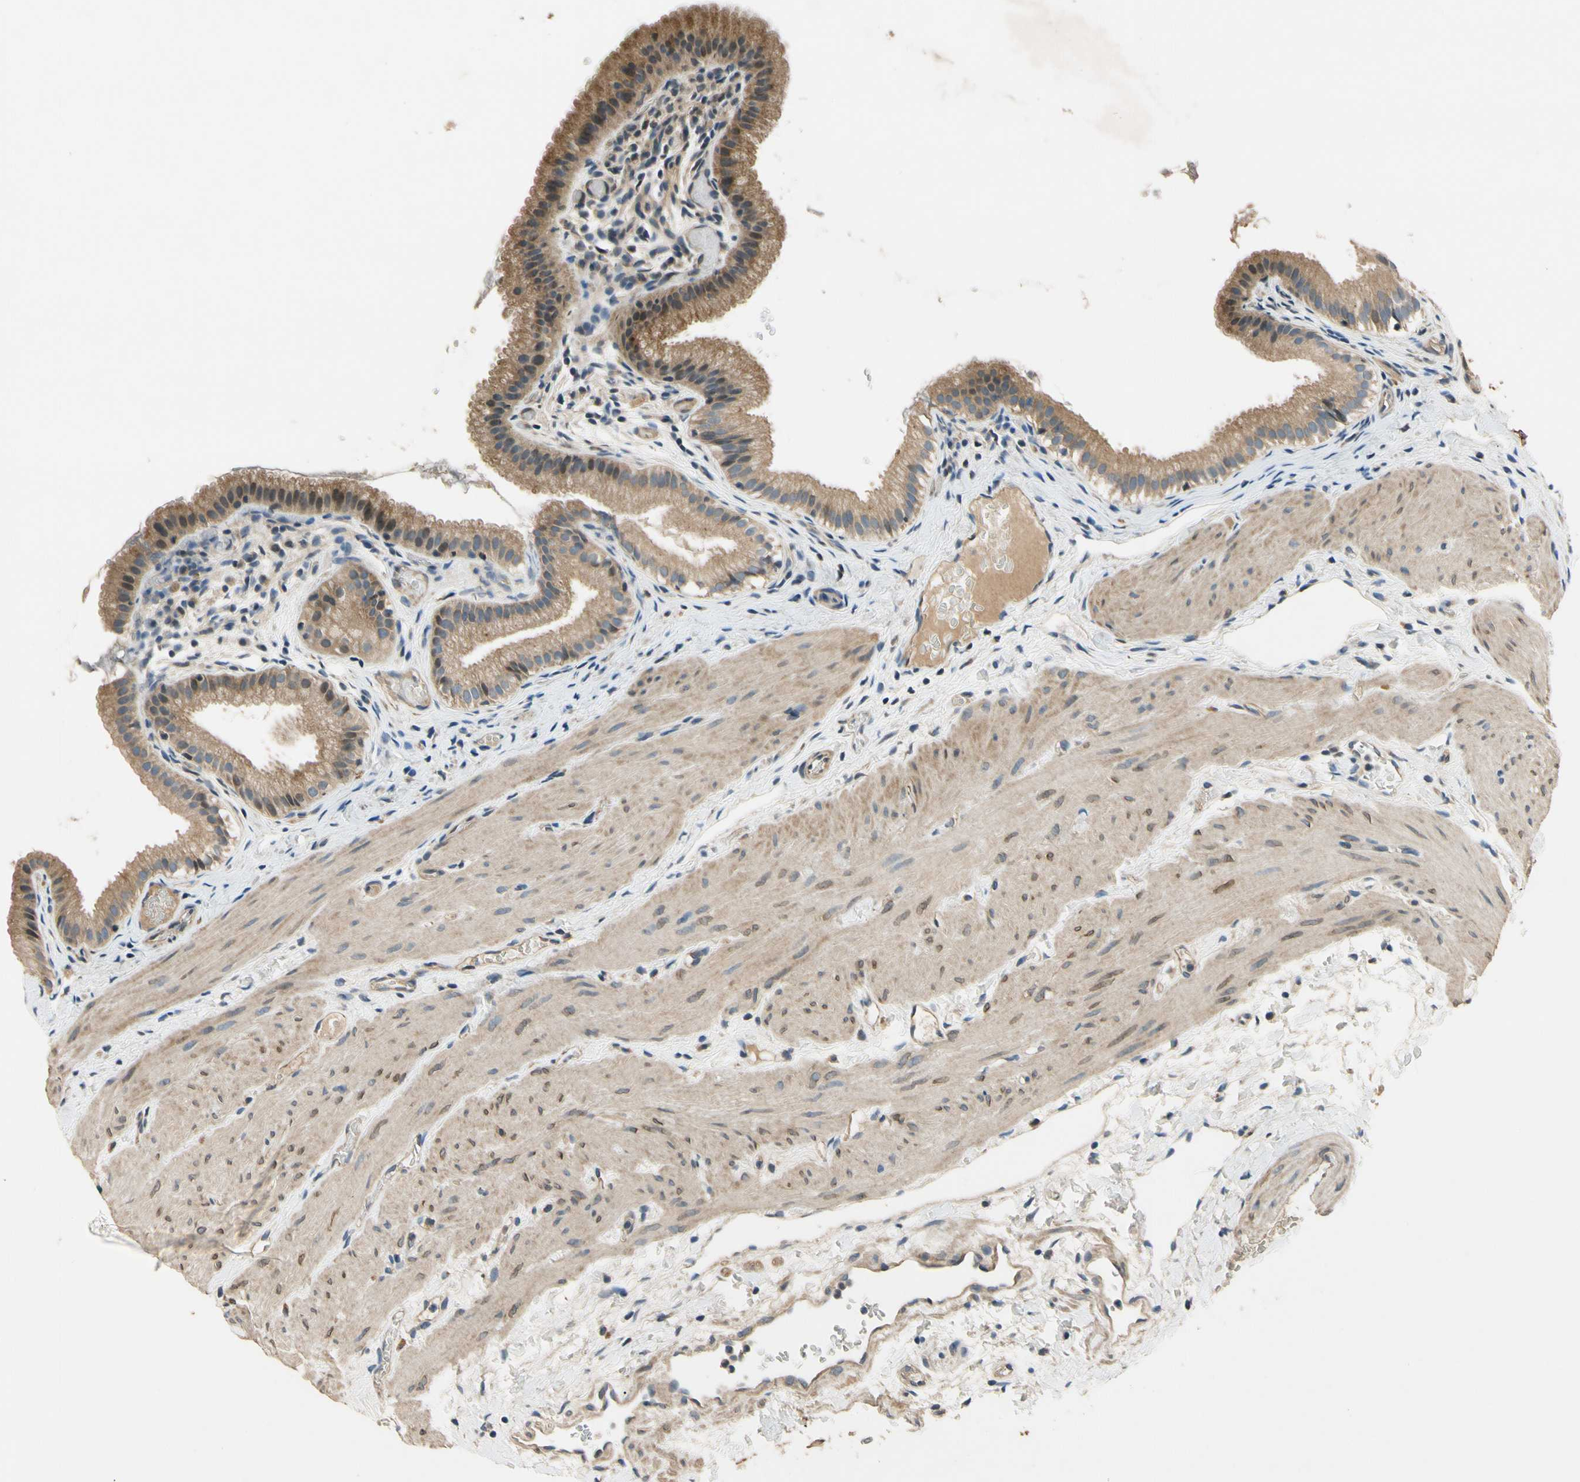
{"staining": {"intensity": "moderate", "quantity": ">75%", "location": "cytoplasmic/membranous"}, "tissue": "gallbladder", "cell_type": "Glandular cells", "image_type": "normal", "snomed": [{"axis": "morphology", "description": "Normal tissue, NOS"}, {"axis": "topography", "description": "Gallbladder"}], "caption": "Gallbladder stained with immunohistochemistry exhibits moderate cytoplasmic/membranous positivity in approximately >75% of glandular cells.", "gene": "ALKBH3", "patient": {"sex": "female", "age": 26}}